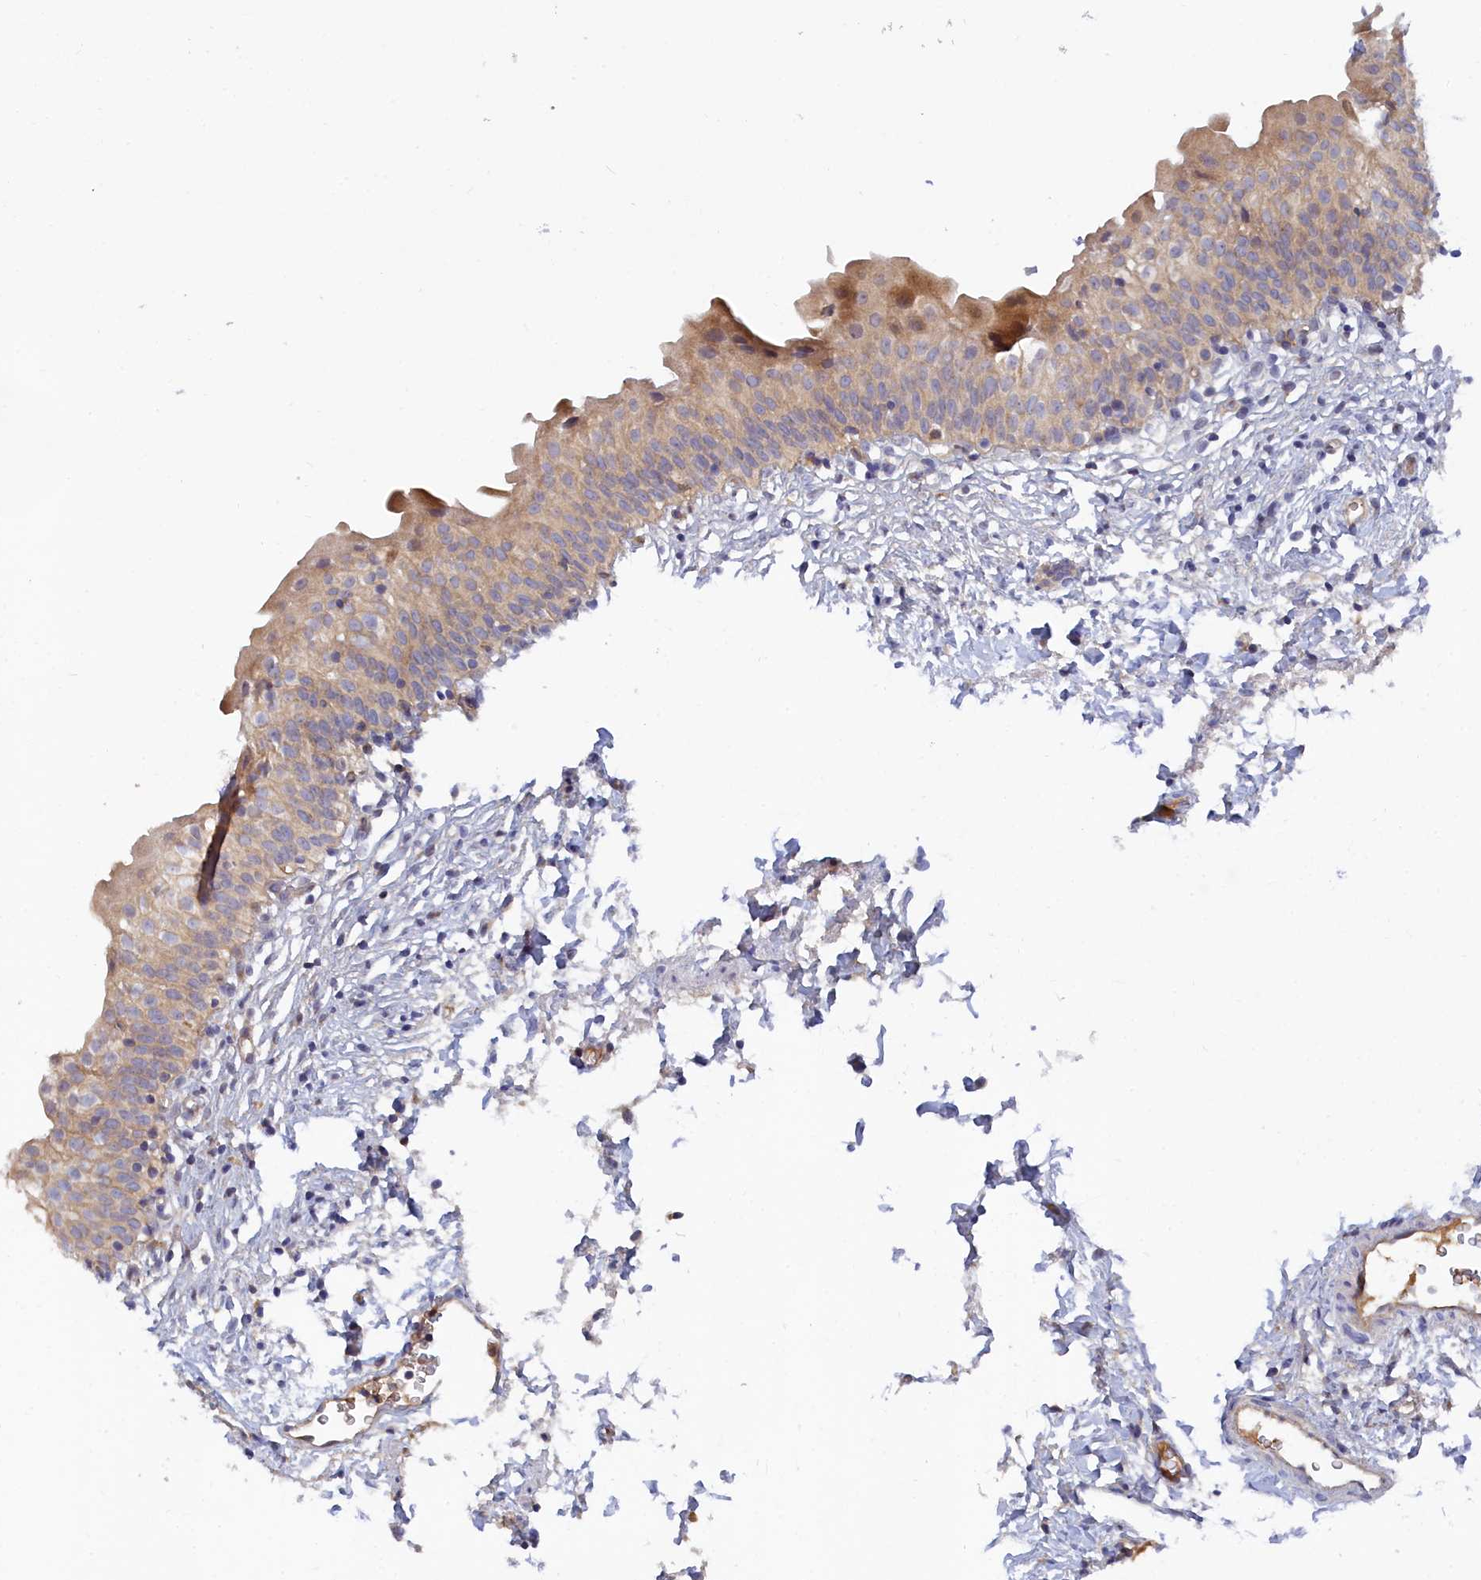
{"staining": {"intensity": "weak", "quantity": ">75%", "location": "cytoplasmic/membranous"}, "tissue": "urinary bladder", "cell_type": "Urothelial cells", "image_type": "normal", "snomed": [{"axis": "morphology", "description": "Normal tissue, NOS"}, {"axis": "topography", "description": "Urinary bladder"}], "caption": "IHC of unremarkable human urinary bladder displays low levels of weak cytoplasmic/membranous staining in approximately >75% of urothelial cells. (Brightfield microscopy of DAB IHC at high magnification).", "gene": "SPATA5L1", "patient": {"sex": "male", "age": 55}}